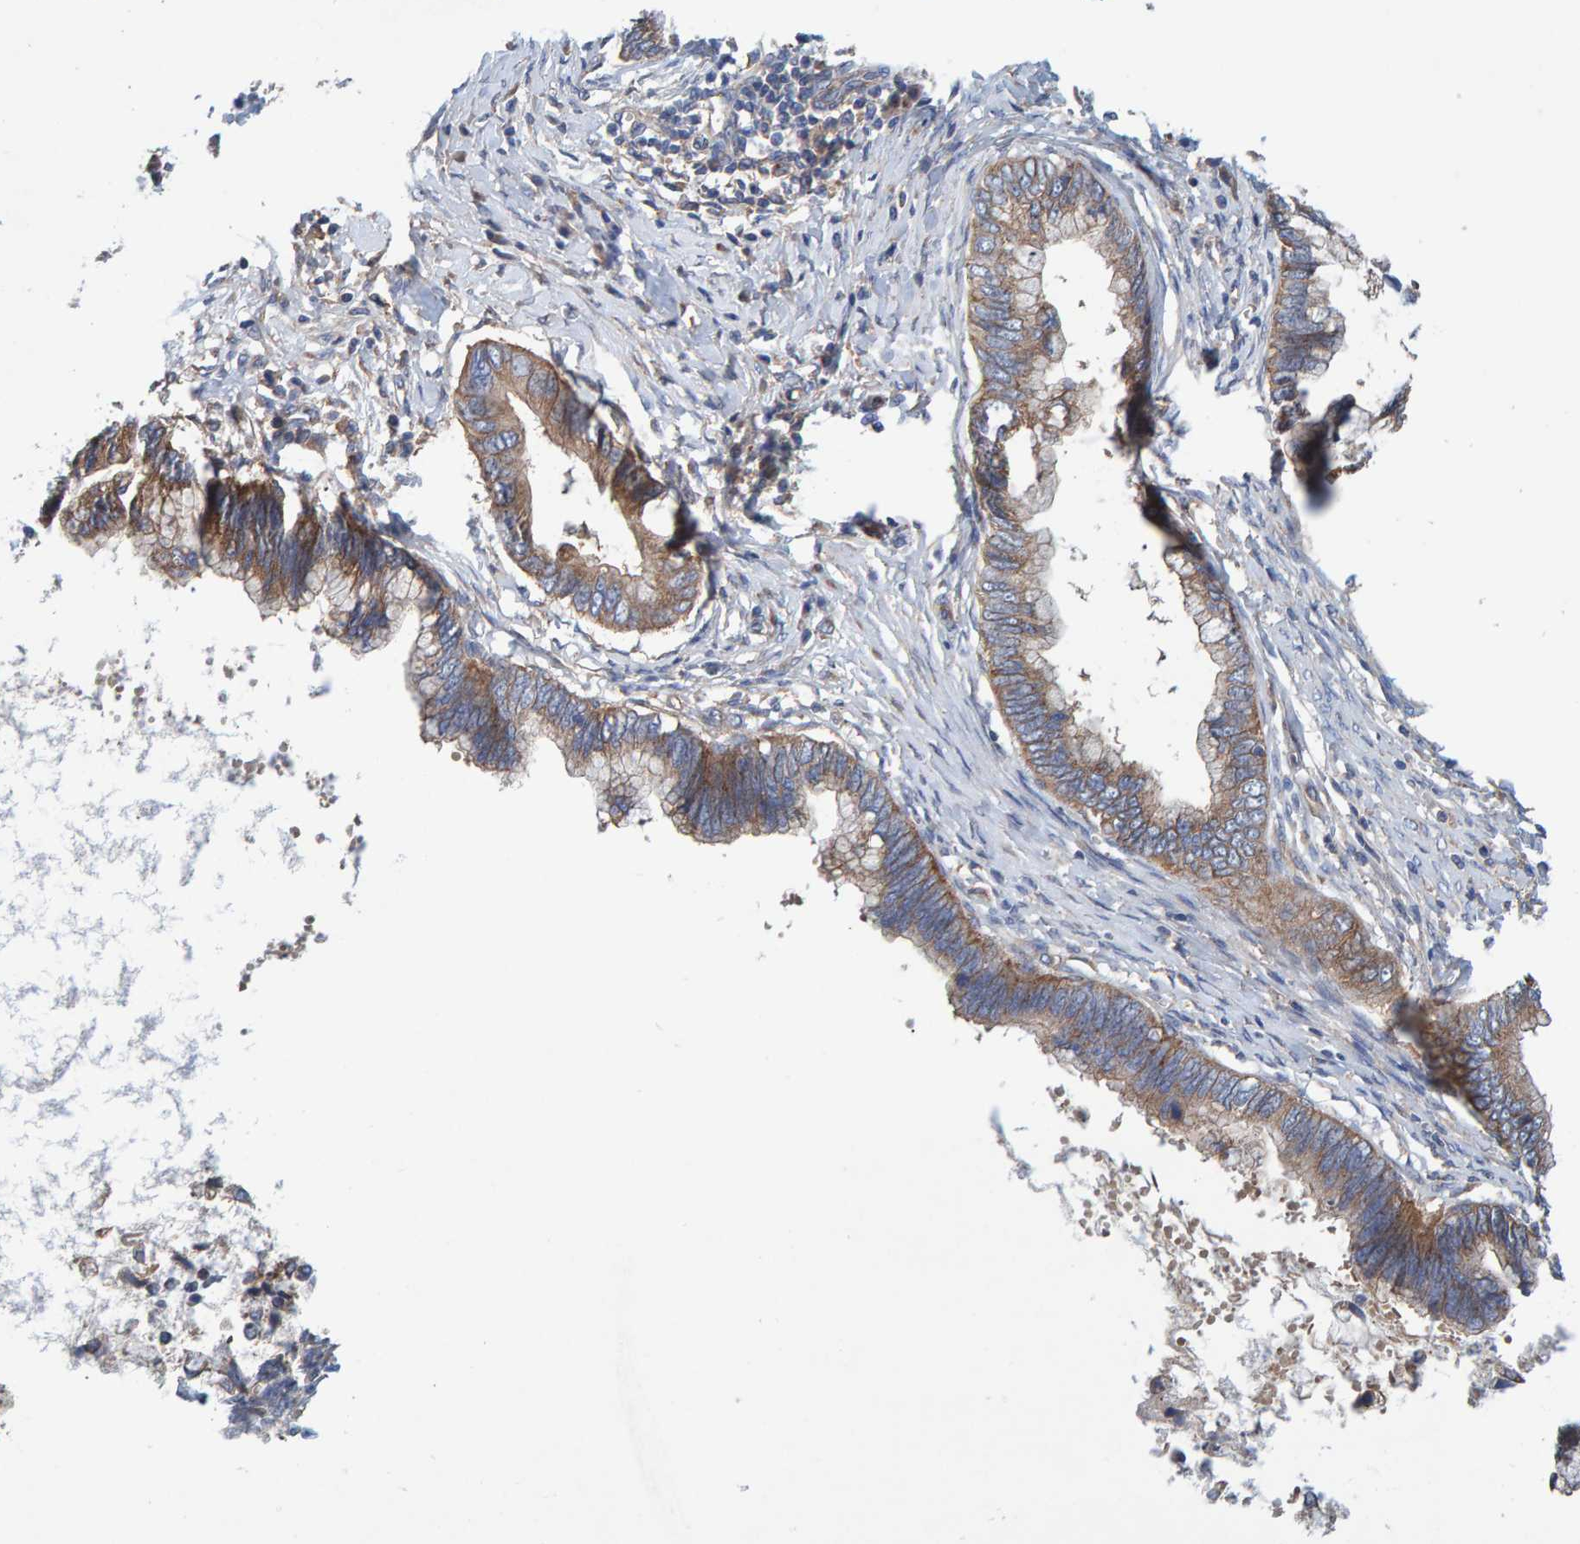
{"staining": {"intensity": "moderate", "quantity": ">75%", "location": "cytoplasmic/membranous"}, "tissue": "cervical cancer", "cell_type": "Tumor cells", "image_type": "cancer", "snomed": [{"axis": "morphology", "description": "Adenocarcinoma, NOS"}, {"axis": "topography", "description": "Cervix"}], "caption": "Protein positivity by immunohistochemistry demonstrates moderate cytoplasmic/membranous staining in about >75% of tumor cells in cervical adenocarcinoma. The protein is stained brown, and the nuclei are stained in blue (DAB (3,3'-diaminobenzidine) IHC with brightfield microscopy, high magnification).", "gene": "MKLN1", "patient": {"sex": "female", "age": 44}}